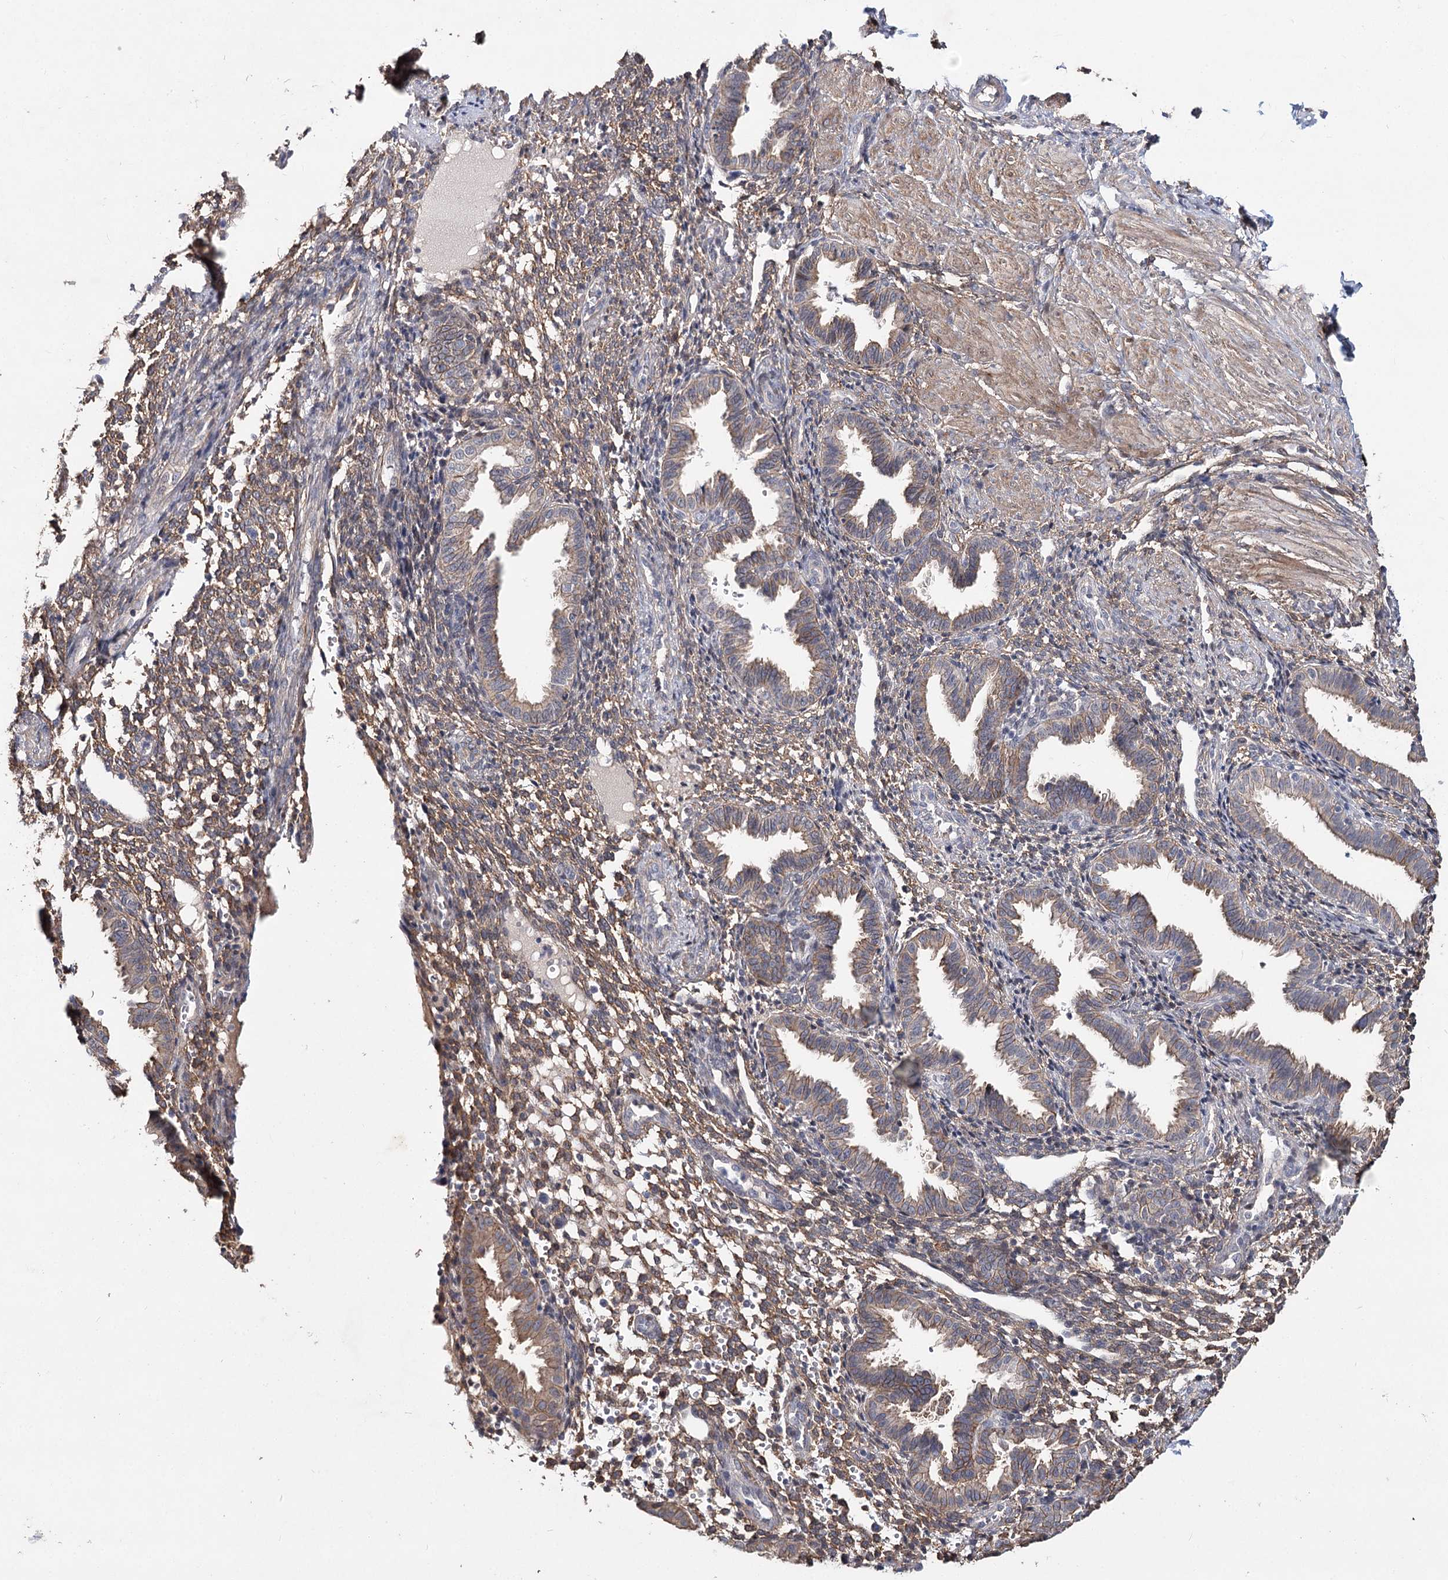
{"staining": {"intensity": "moderate", "quantity": "<25%", "location": "cytoplasmic/membranous"}, "tissue": "endometrium", "cell_type": "Cells in endometrial stroma", "image_type": "normal", "snomed": [{"axis": "morphology", "description": "Normal tissue, NOS"}, {"axis": "topography", "description": "Endometrium"}], "caption": "Immunohistochemistry histopathology image of unremarkable human endometrium stained for a protein (brown), which exhibits low levels of moderate cytoplasmic/membranous expression in about <25% of cells in endometrial stroma.", "gene": "TMEM218", "patient": {"sex": "female", "age": 33}}